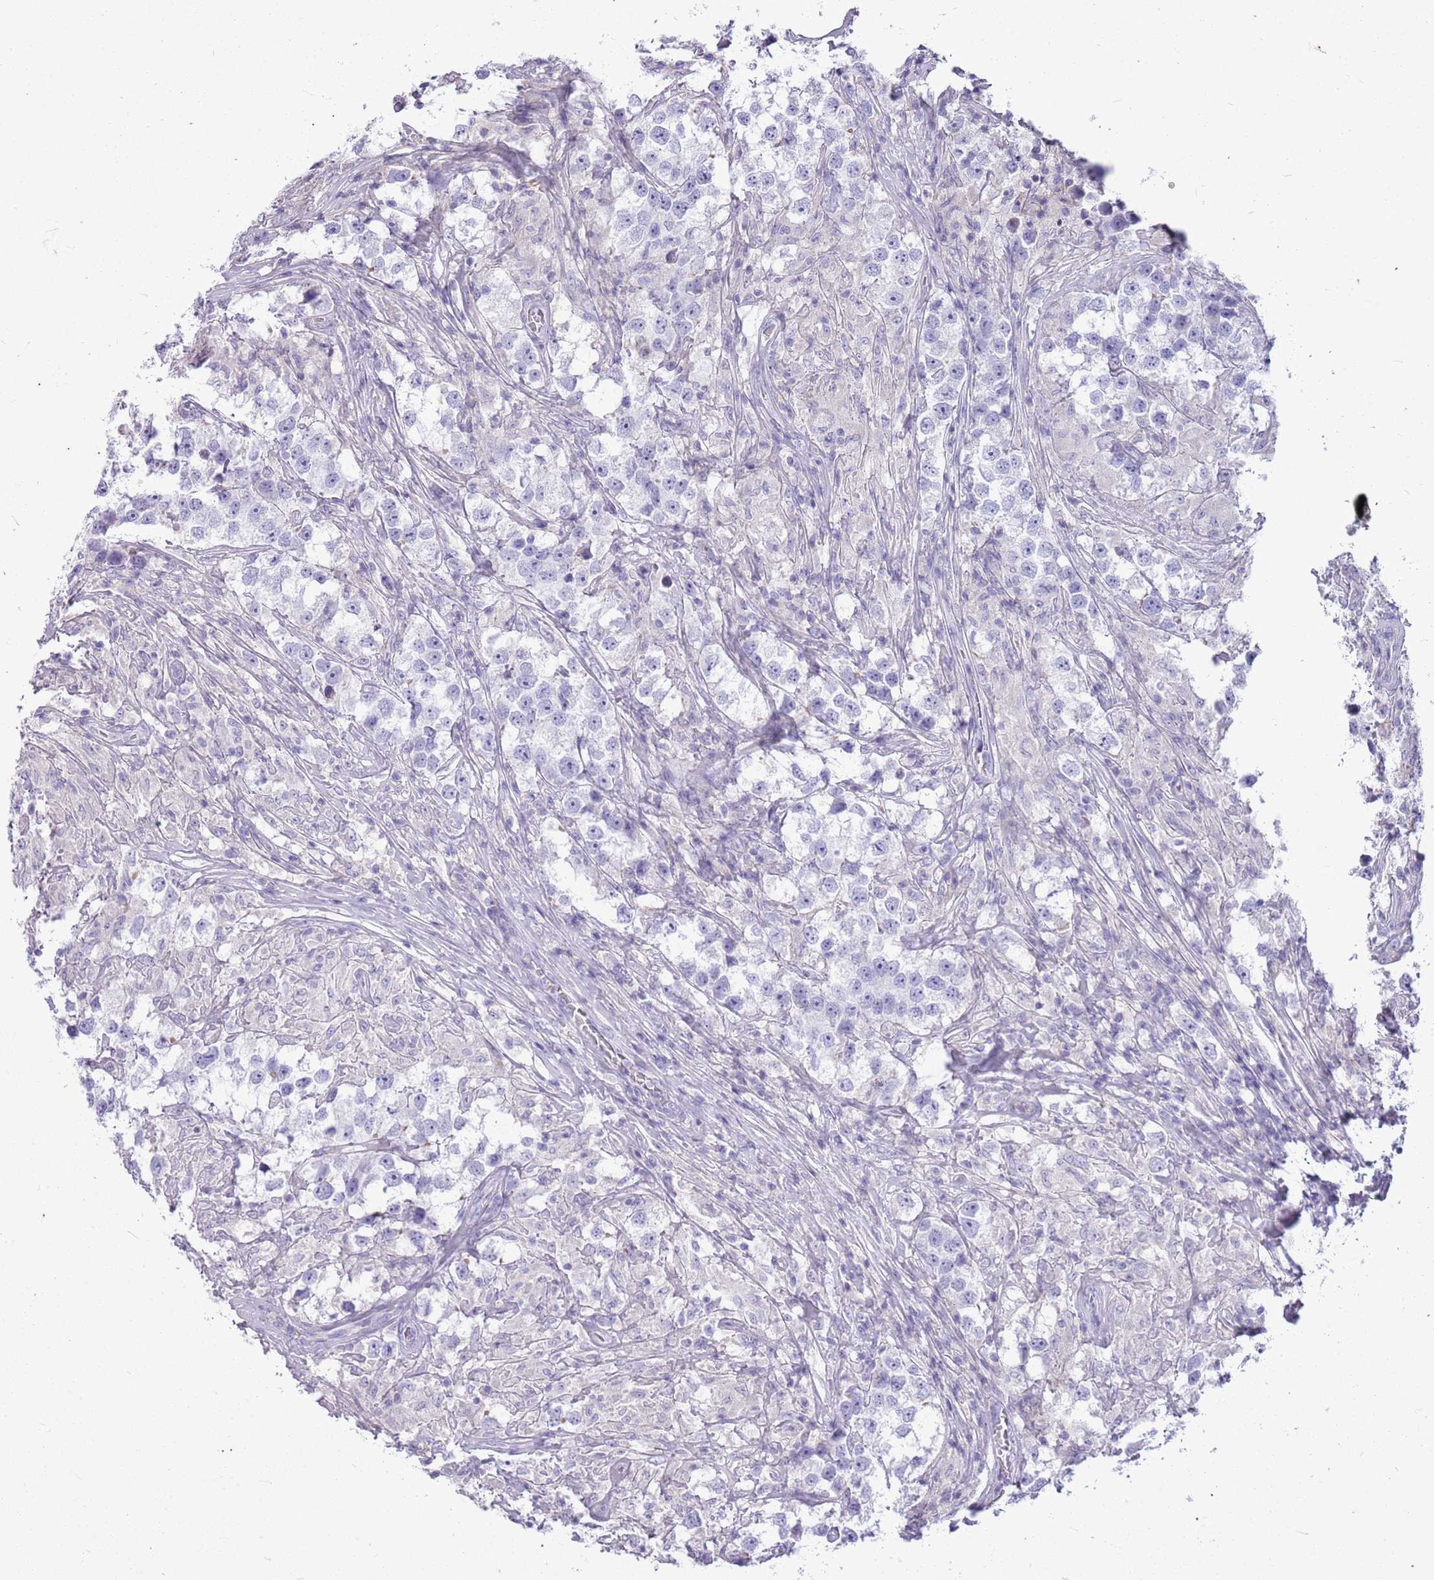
{"staining": {"intensity": "negative", "quantity": "none", "location": "none"}, "tissue": "testis cancer", "cell_type": "Tumor cells", "image_type": "cancer", "snomed": [{"axis": "morphology", "description": "Seminoma, NOS"}, {"axis": "topography", "description": "Testis"}], "caption": "DAB (3,3'-diaminobenzidine) immunohistochemical staining of human testis cancer displays no significant staining in tumor cells.", "gene": "CNPPD1", "patient": {"sex": "male", "age": 46}}